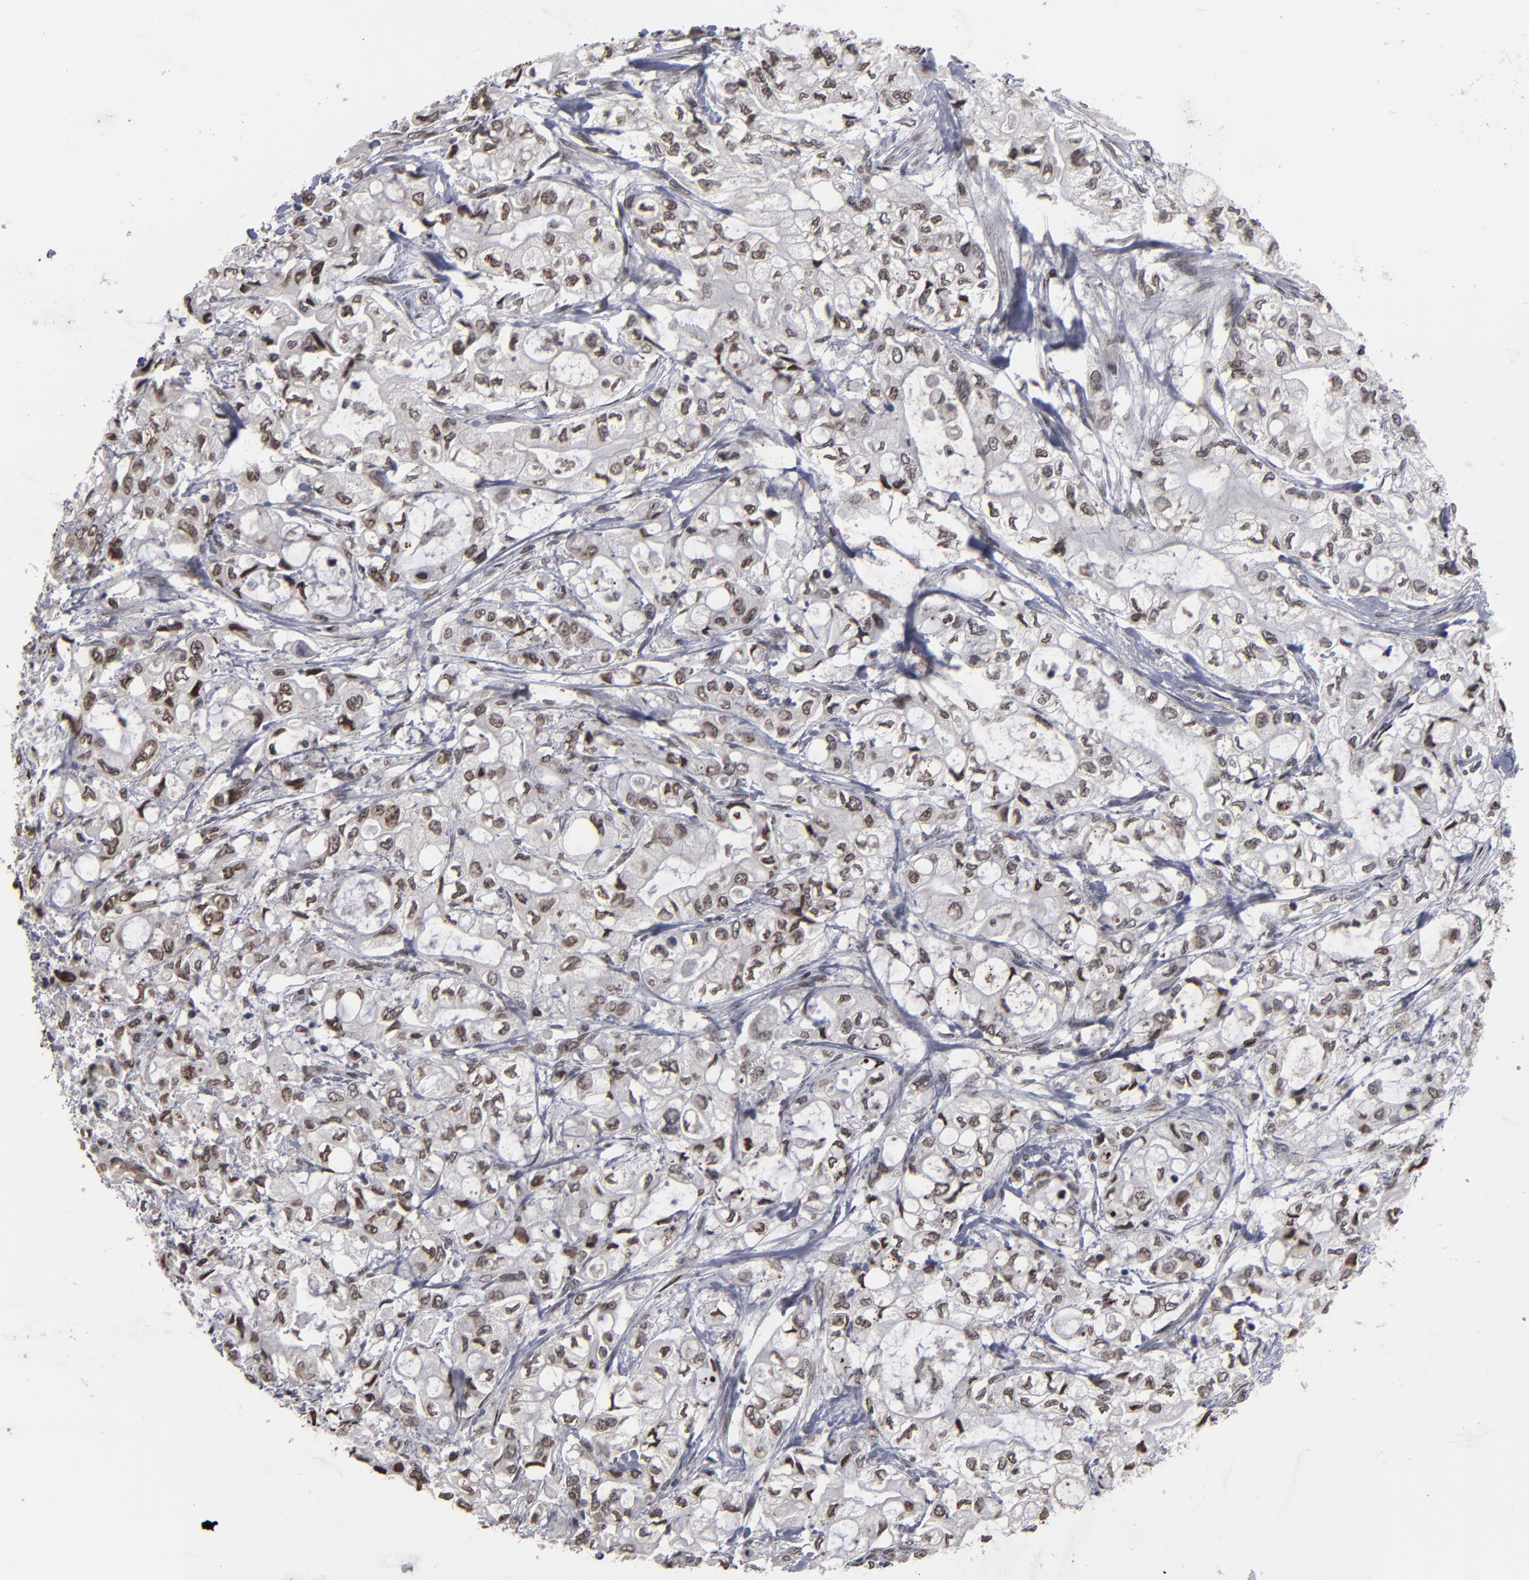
{"staining": {"intensity": "moderate", "quantity": "25%-75%", "location": "nuclear"}, "tissue": "pancreatic cancer", "cell_type": "Tumor cells", "image_type": "cancer", "snomed": [{"axis": "morphology", "description": "Adenocarcinoma, NOS"}, {"axis": "topography", "description": "Pancreas"}], "caption": "Immunohistochemical staining of human pancreatic cancer (adenocarcinoma) displays moderate nuclear protein expression in approximately 25%-75% of tumor cells.", "gene": "BAZ1A", "patient": {"sex": "male", "age": 79}}